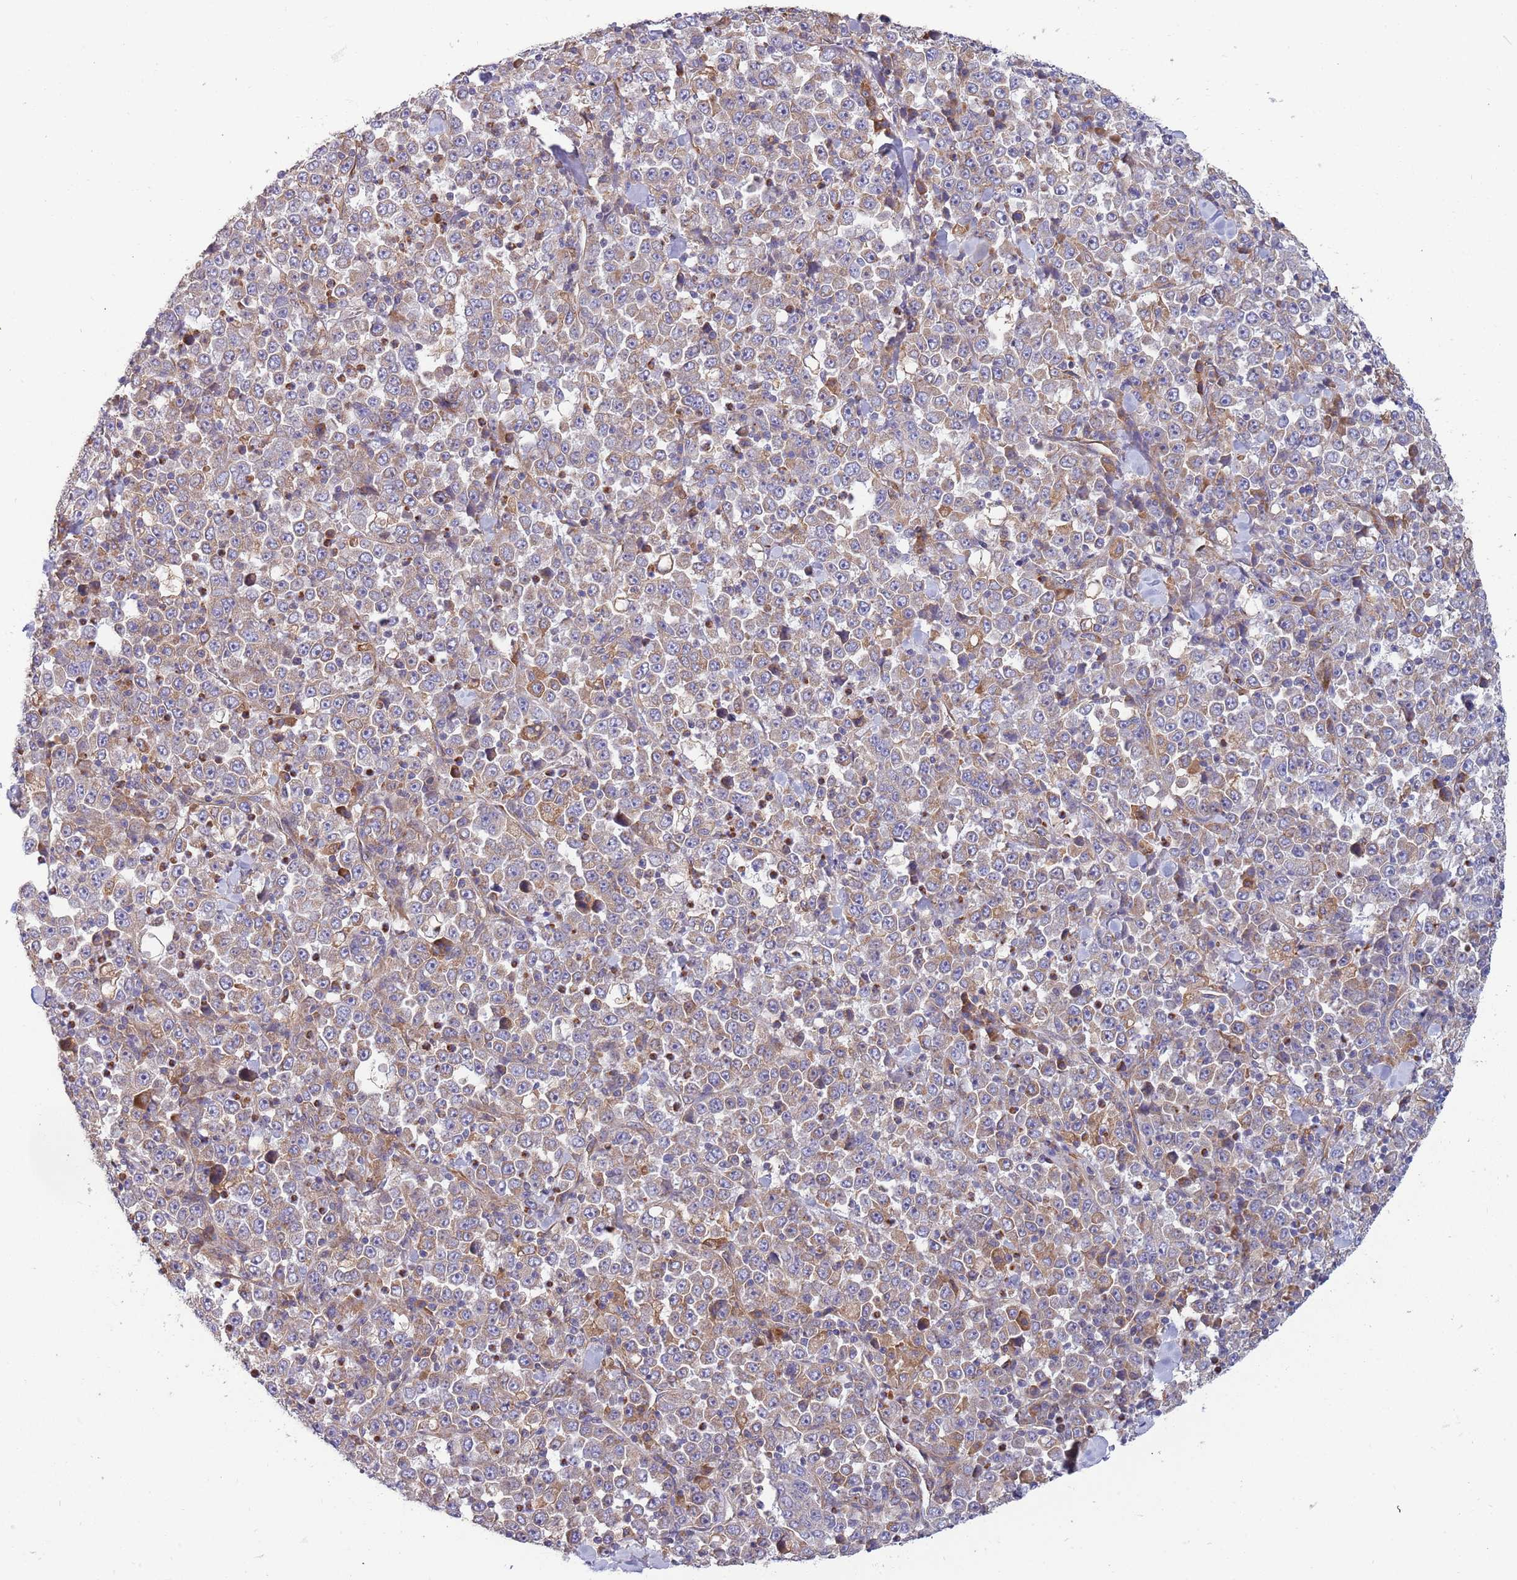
{"staining": {"intensity": "weak", "quantity": "<25%", "location": "cytoplasmic/membranous"}, "tissue": "stomach cancer", "cell_type": "Tumor cells", "image_type": "cancer", "snomed": [{"axis": "morphology", "description": "Normal tissue, NOS"}, {"axis": "morphology", "description": "Adenocarcinoma, NOS"}, {"axis": "topography", "description": "Stomach, upper"}, {"axis": "topography", "description": "Stomach"}], "caption": "Immunohistochemistry (IHC) of stomach cancer (adenocarcinoma) reveals no expression in tumor cells.", "gene": "ARMCX6", "patient": {"sex": "male", "age": 59}}